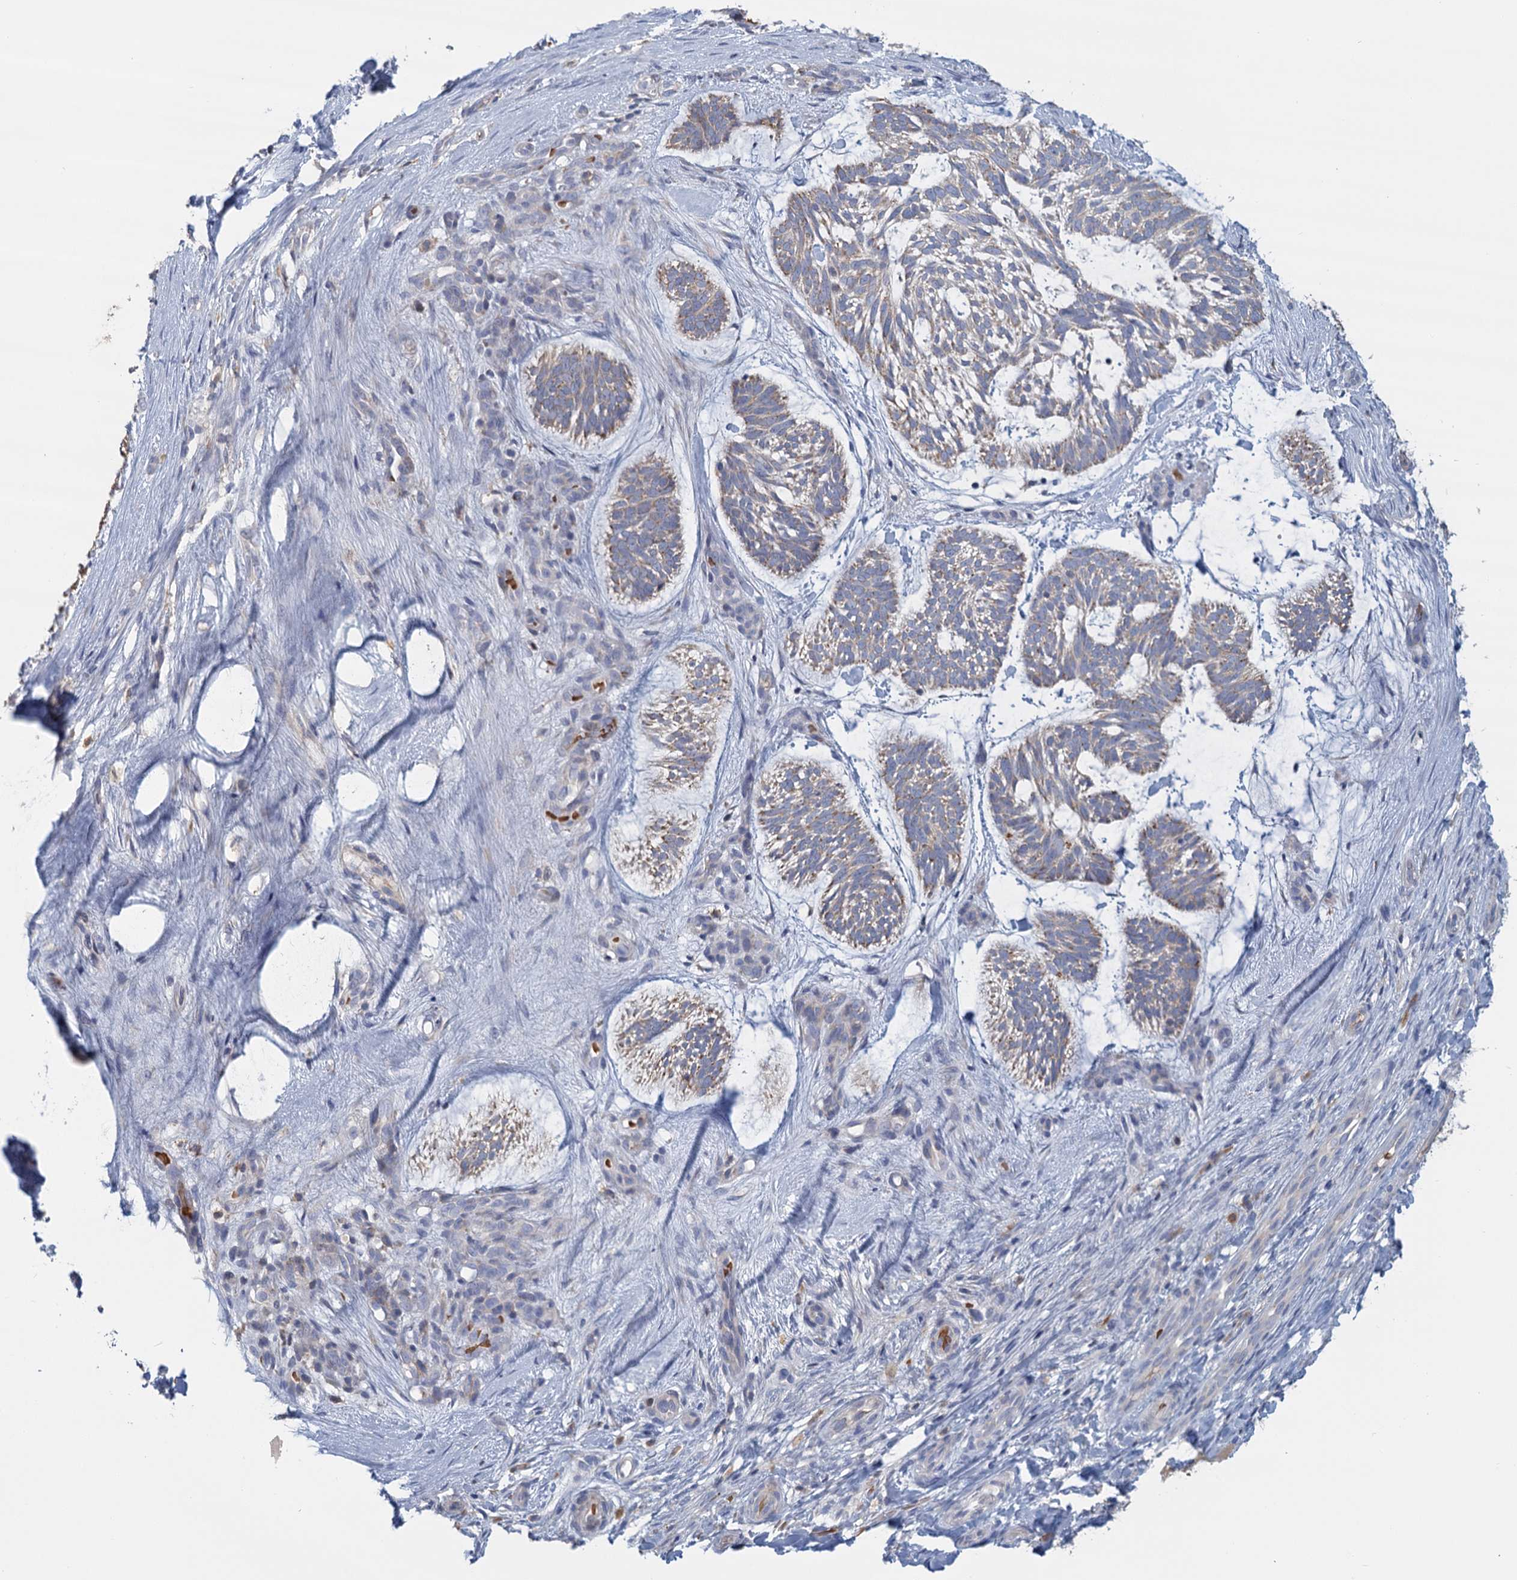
{"staining": {"intensity": "weak", "quantity": "25%-75%", "location": "cytoplasmic/membranous"}, "tissue": "skin cancer", "cell_type": "Tumor cells", "image_type": "cancer", "snomed": [{"axis": "morphology", "description": "Basal cell carcinoma"}, {"axis": "topography", "description": "Skin"}], "caption": "A micrograph showing weak cytoplasmic/membranous staining in approximately 25%-75% of tumor cells in basal cell carcinoma (skin), as visualized by brown immunohistochemical staining.", "gene": "ANKRD16", "patient": {"sex": "male", "age": 88}}